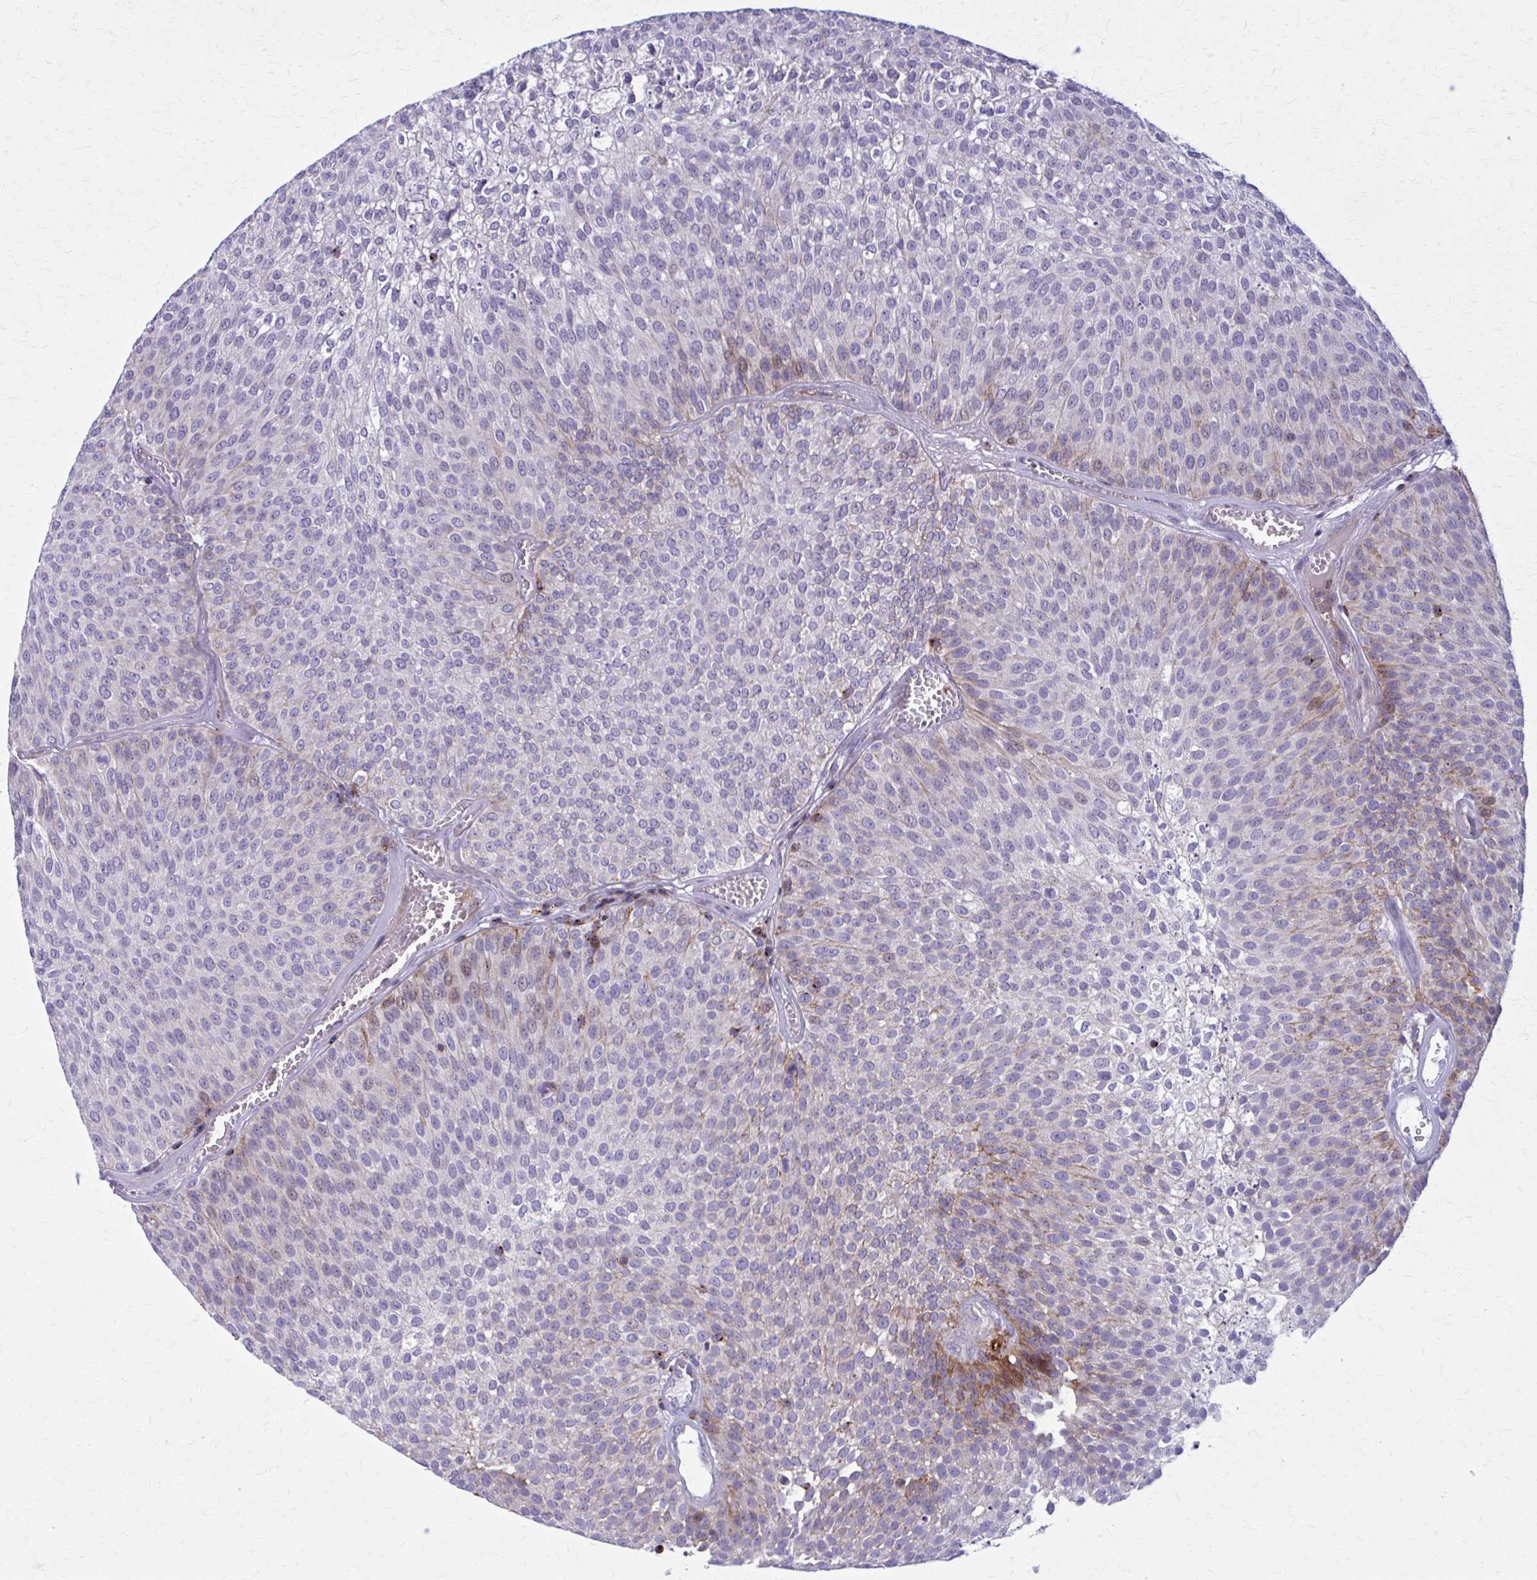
{"staining": {"intensity": "moderate", "quantity": "<25%", "location": "cytoplasmic/membranous"}, "tissue": "urothelial cancer", "cell_type": "Tumor cells", "image_type": "cancer", "snomed": [{"axis": "morphology", "description": "Urothelial carcinoma, Low grade"}, {"axis": "topography", "description": "Urinary bladder"}], "caption": "Protein staining of urothelial cancer tissue demonstrates moderate cytoplasmic/membranous positivity in approximately <25% of tumor cells.", "gene": "PEDS1", "patient": {"sex": "female", "age": 79}}